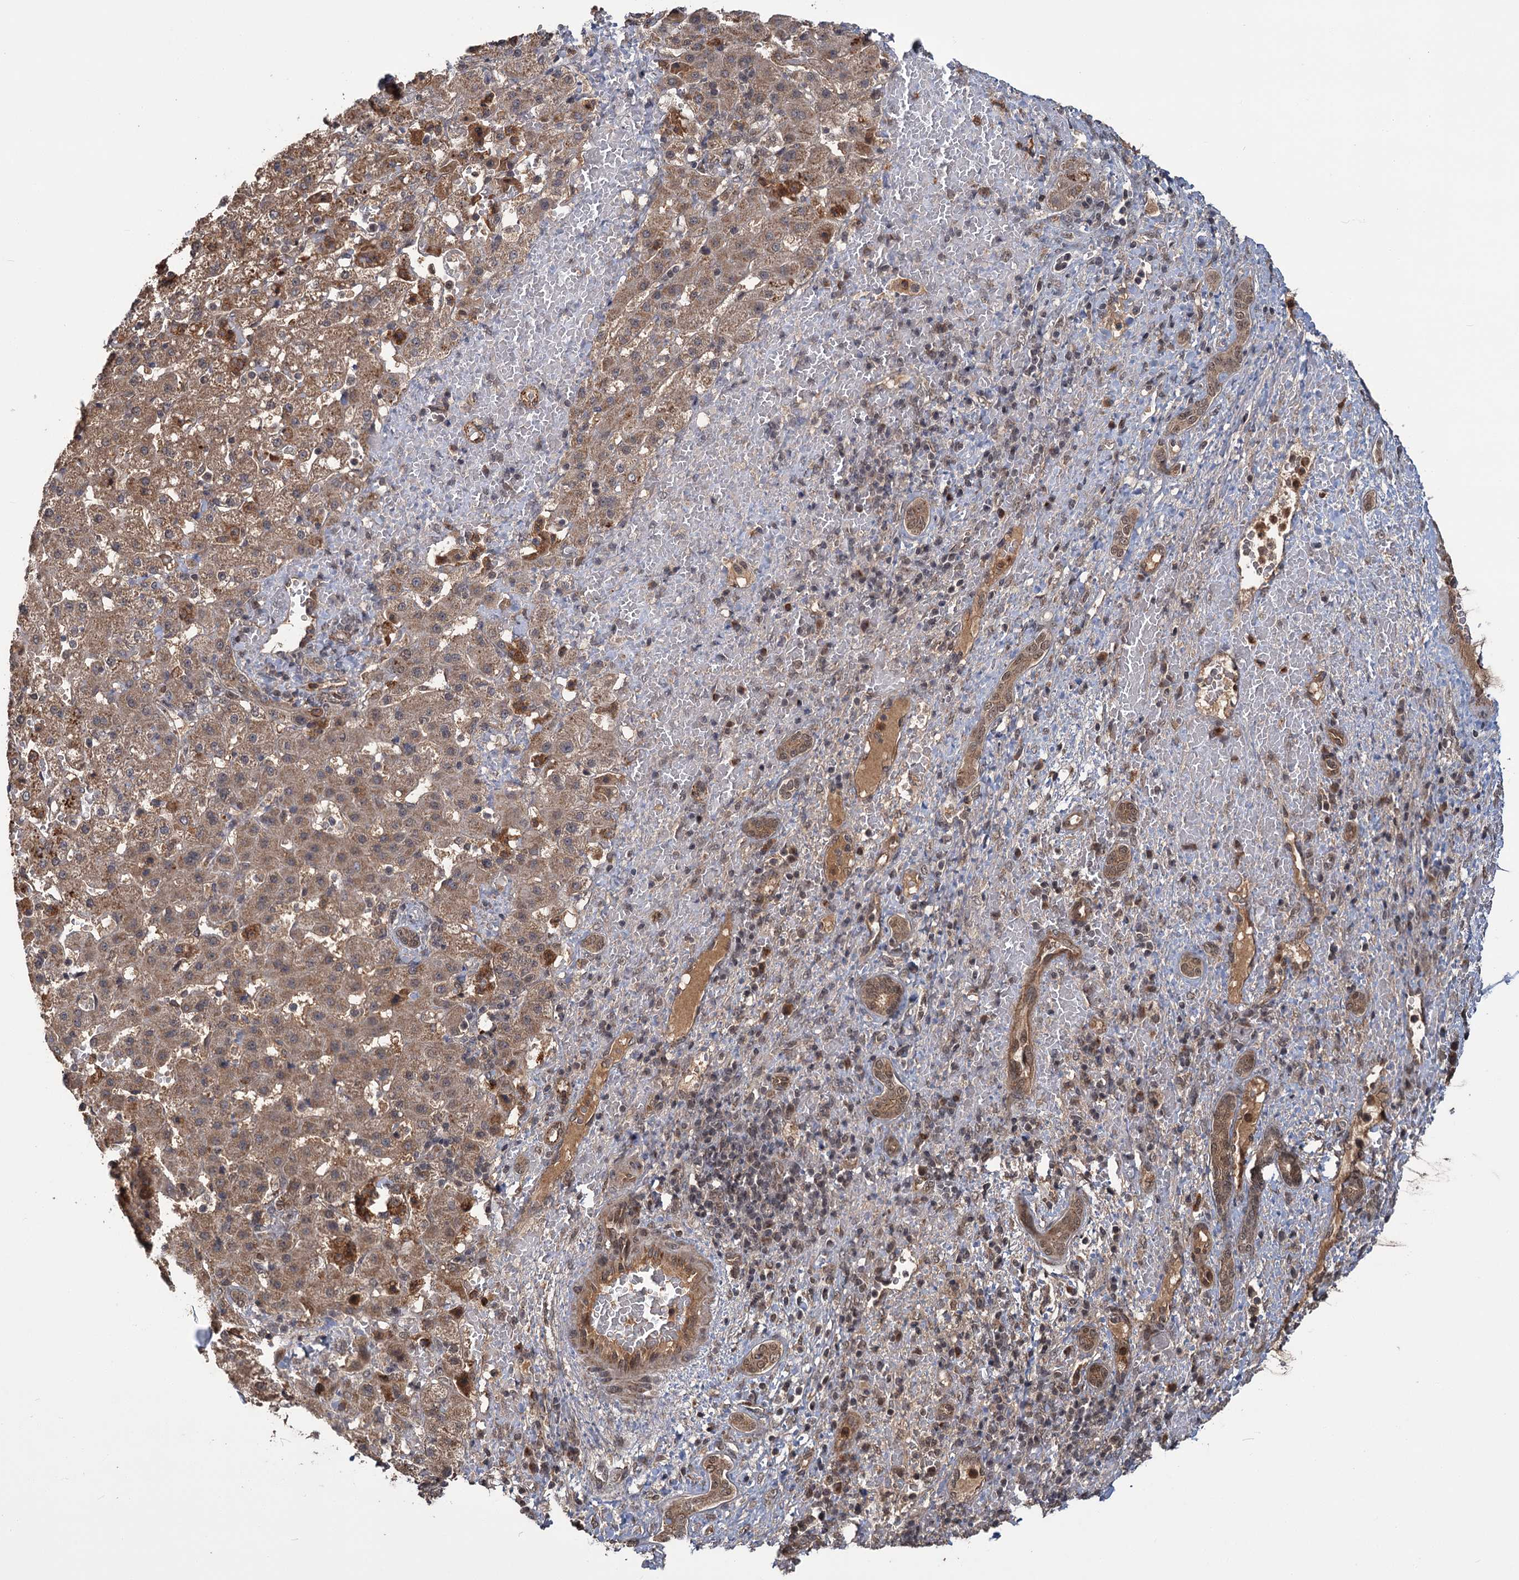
{"staining": {"intensity": "moderate", "quantity": ">75%", "location": "cytoplasmic/membranous"}, "tissue": "liver cancer", "cell_type": "Tumor cells", "image_type": "cancer", "snomed": [{"axis": "morphology", "description": "Normal tissue, NOS"}, {"axis": "morphology", "description": "Carcinoma, Hepatocellular, NOS"}, {"axis": "topography", "description": "Liver"}], "caption": "A high-resolution image shows immunohistochemistry (IHC) staining of liver cancer (hepatocellular carcinoma), which demonstrates moderate cytoplasmic/membranous staining in approximately >75% of tumor cells.", "gene": "KANSL2", "patient": {"sex": "male", "age": 57}}